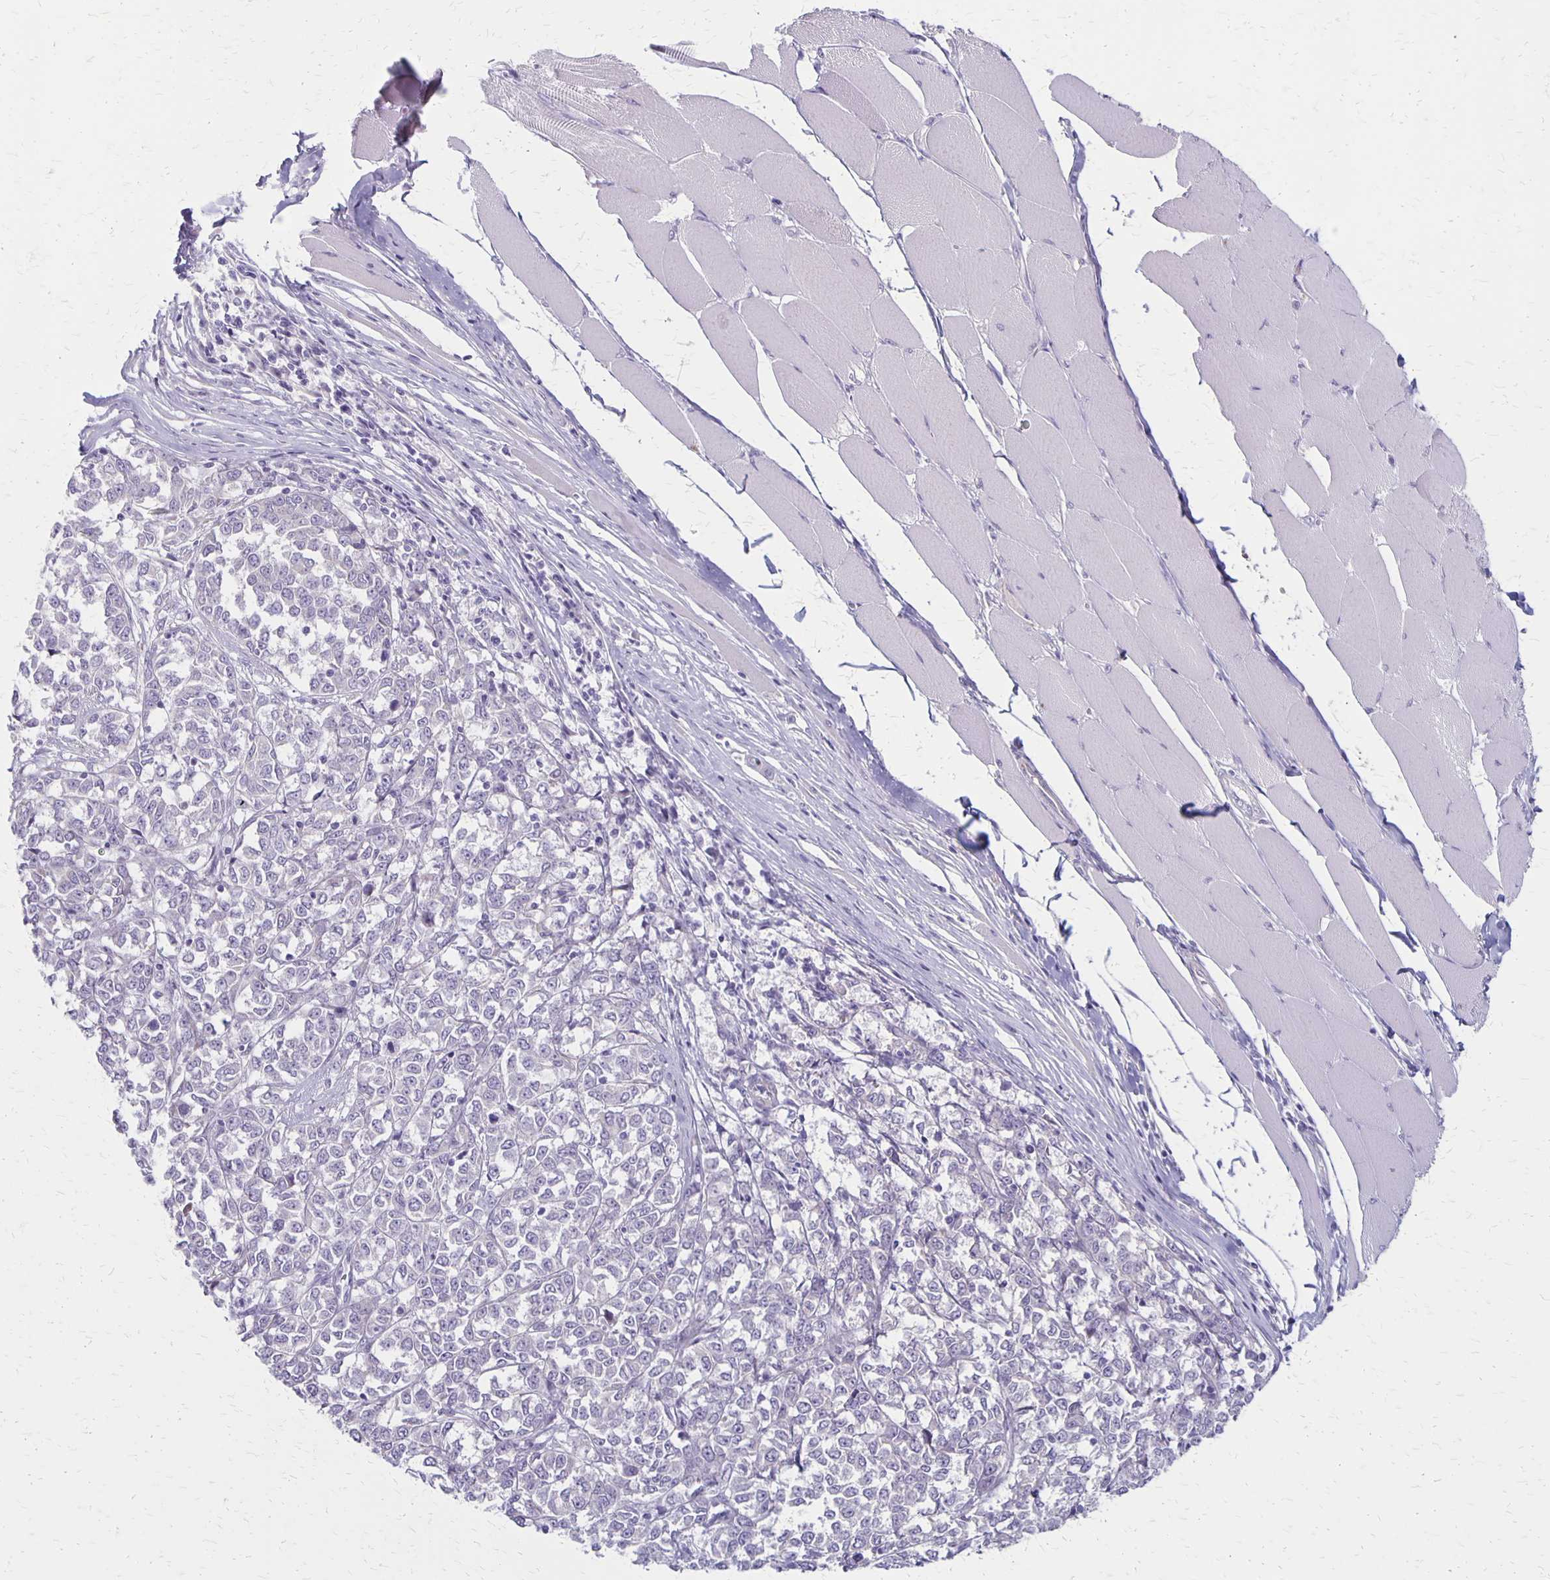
{"staining": {"intensity": "negative", "quantity": "none", "location": "none"}, "tissue": "melanoma", "cell_type": "Tumor cells", "image_type": "cancer", "snomed": [{"axis": "morphology", "description": "Malignant melanoma, NOS"}, {"axis": "topography", "description": "Skin"}], "caption": "The photomicrograph displays no staining of tumor cells in malignant melanoma.", "gene": "HOMER1", "patient": {"sex": "female", "age": 72}}